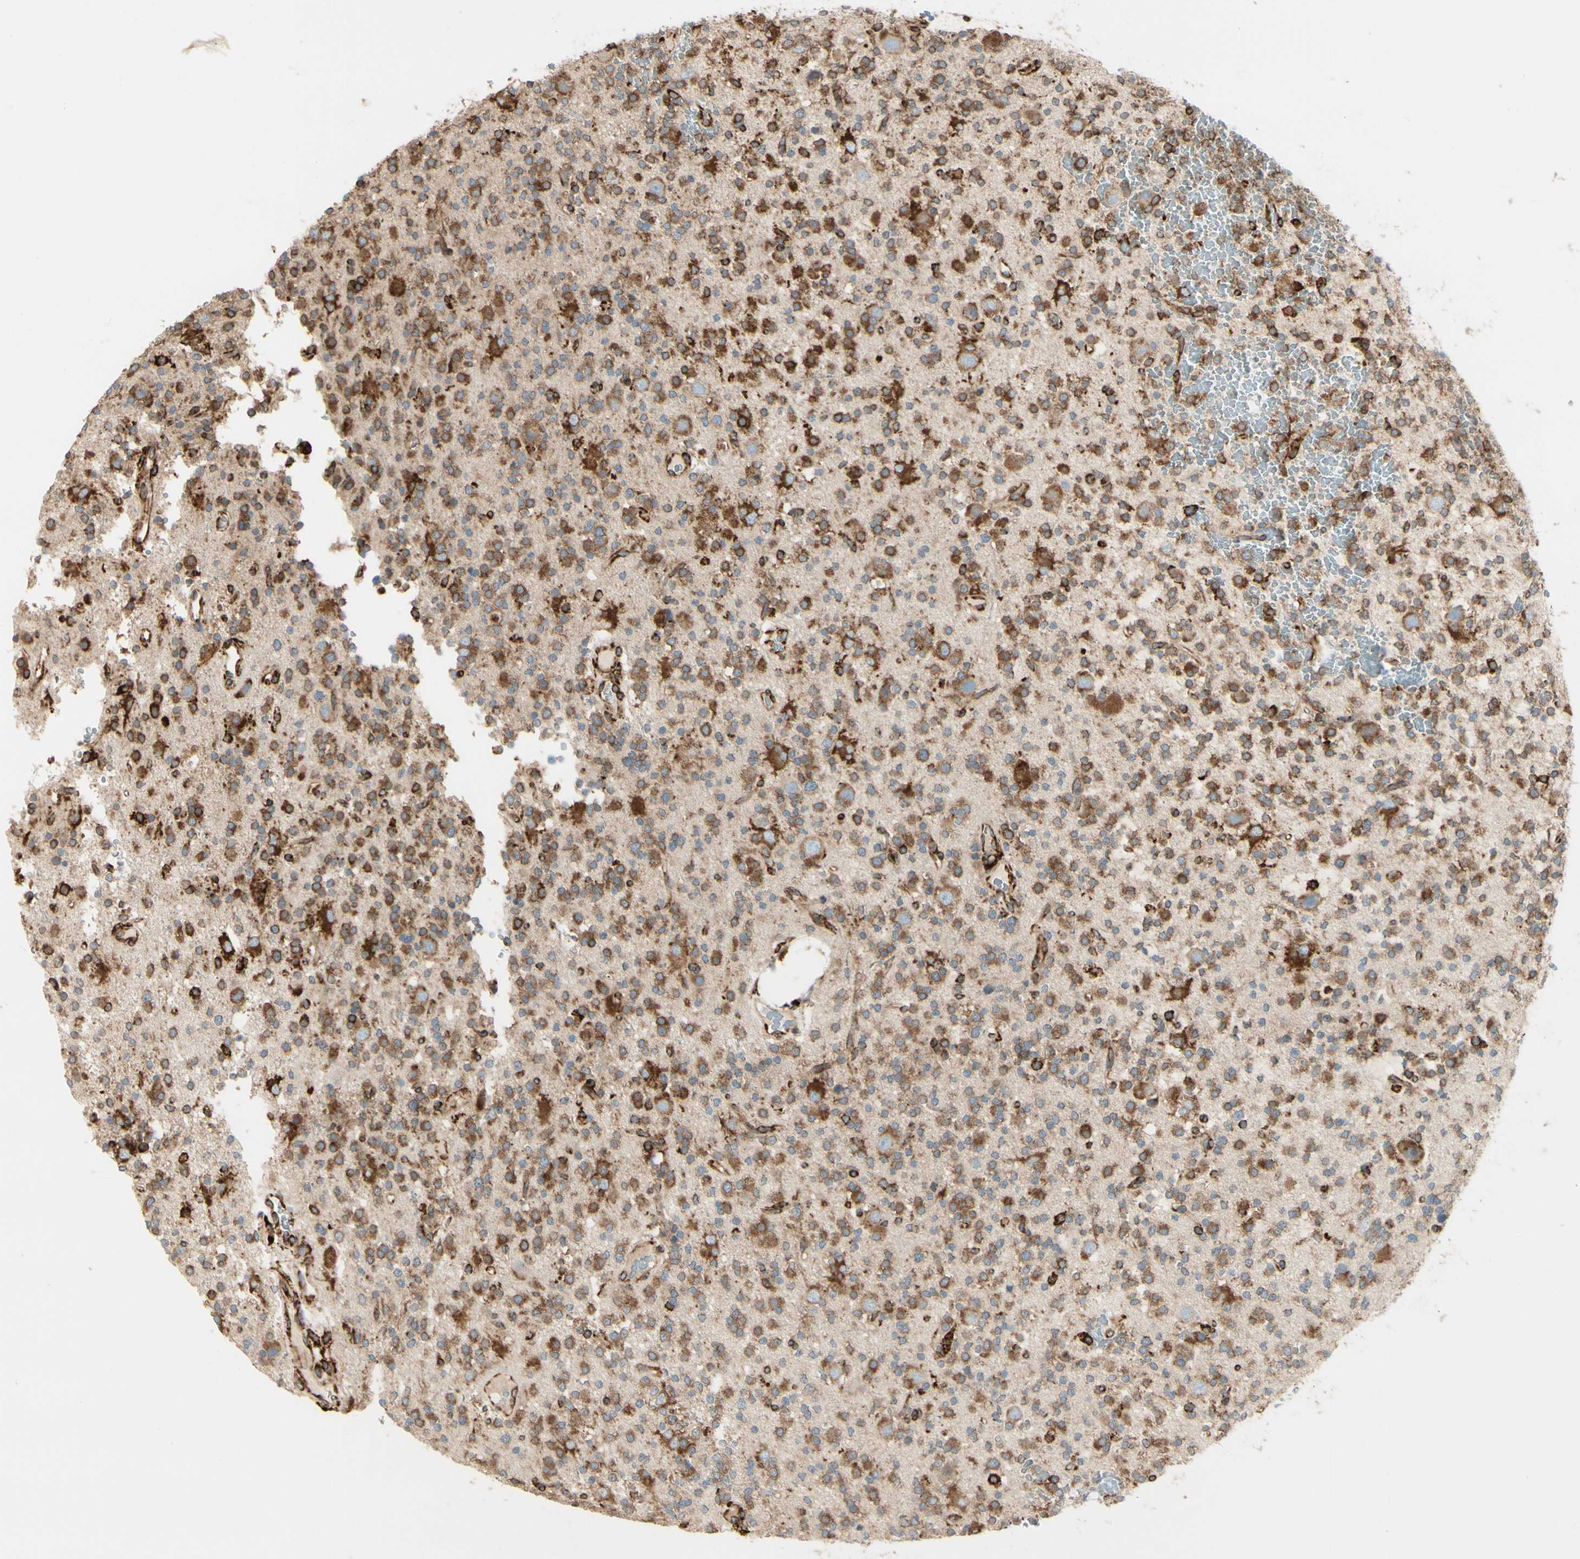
{"staining": {"intensity": "strong", "quantity": ">75%", "location": "cytoplasmic/membranous"}, "tissue": "glioma", "cell_type": "Tumor cells", "image_type": "cancer", "snomed": [{"axis": "morphology", "description": "Glioma, malignant, High grade"}, {"axis": "topography", "description": "Brain"}], "caption": "Immunohistochemical staining of glioma displays high levels of strong cytoplasmic/membranous protein positivity in approximately >75% of tumor cells.", "gene": "RRBP1", "patient": {"sex": "male", "age": 47}}